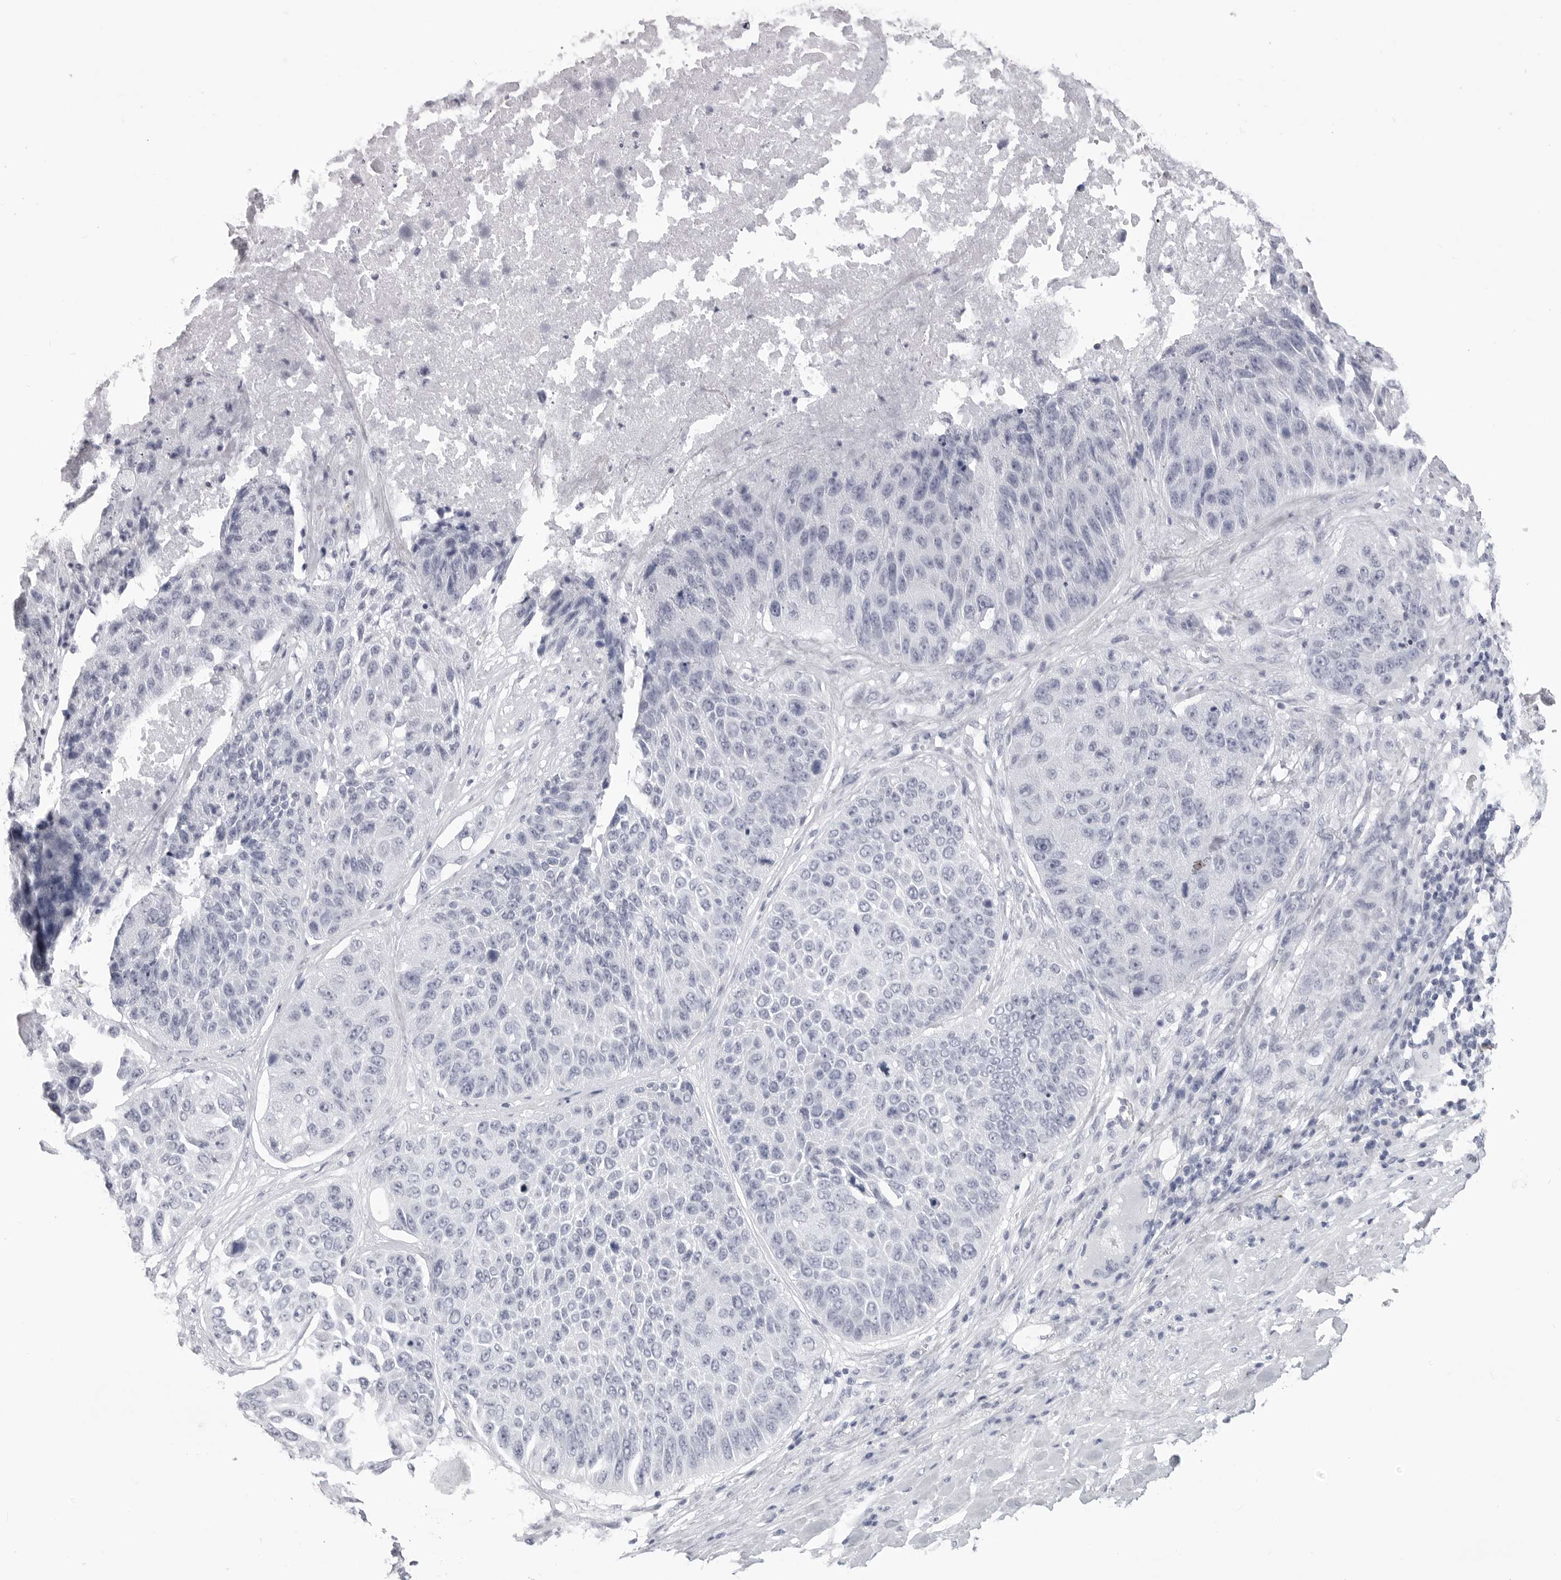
{"staining": {"intensity": "negative", "quantity": "none", "location": "none"}, "tissue": "lung cancer", "cell_type": "Tumor cells", "image_type": "cancer", "snomed": [{"axis": "morphology", "description": "Squamous cell carcinoma, NOS"}, {"axis": "topography", "description": "Lung"}], "caption": "This is a image of immunohistochemistry (IHC) staining of lung cancer, which shows no staining in tumor cells. The staining is performed using DAB (3,3'-diaminobenzidine) brown chromogen with nuclei counter-stained in using hematoxylin.", "gene": "LGALS4", "patient": {"sex": "male", "age": 61}}